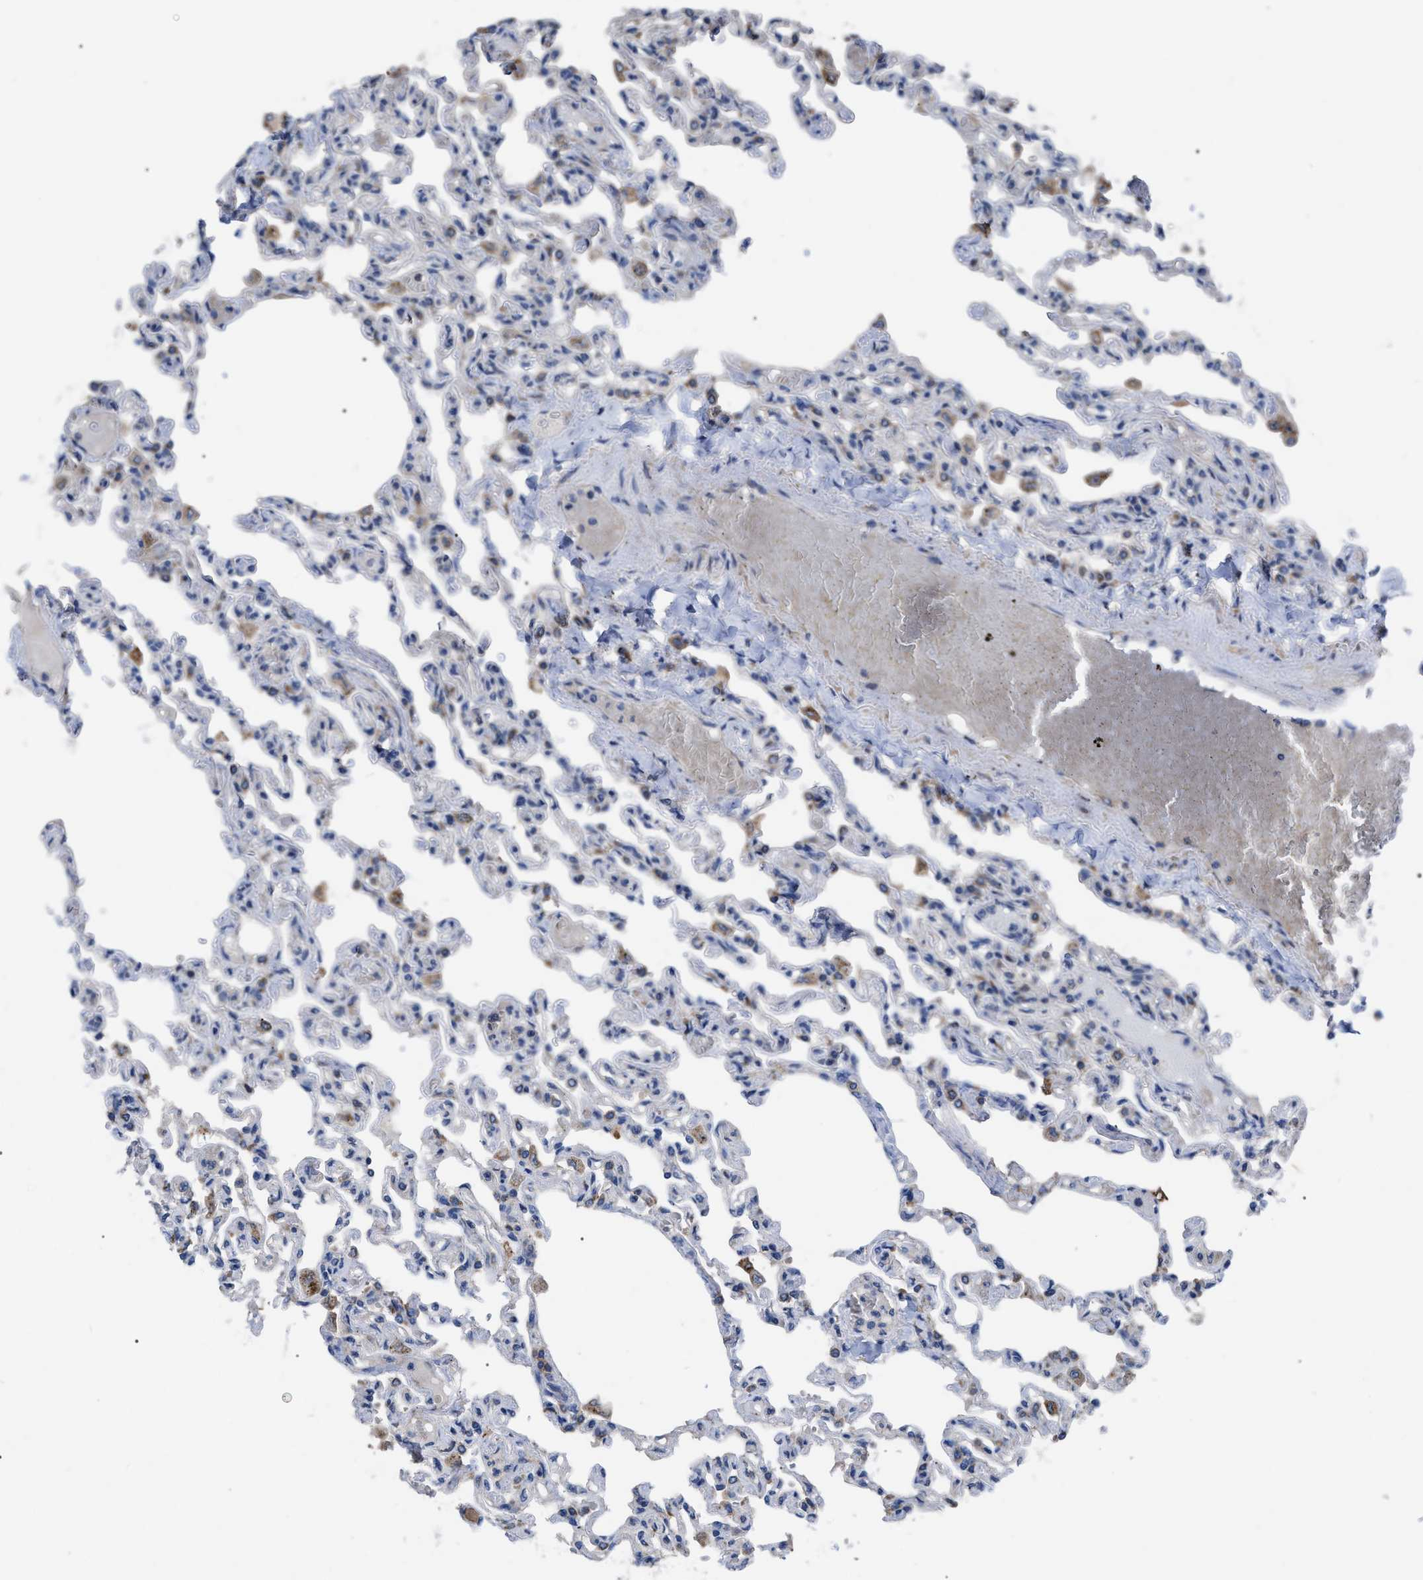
{"staining": {"intensity": "negative", "quantity": "none", "location": "none"}, "tissue": "lung", "cell_type": "Alveolar cells", "image_type": "normal", "snomed": [{"axis": "morphology", "description": "Normal tissue, NOS"}, {"axis": "topography", "description": "Lung"}], "caption": "The micrograph demonstrates no significant staining in alveolar cells of lung.", "gene": "FAM171A2", "patient": {"sex": "male", "age": 21}}